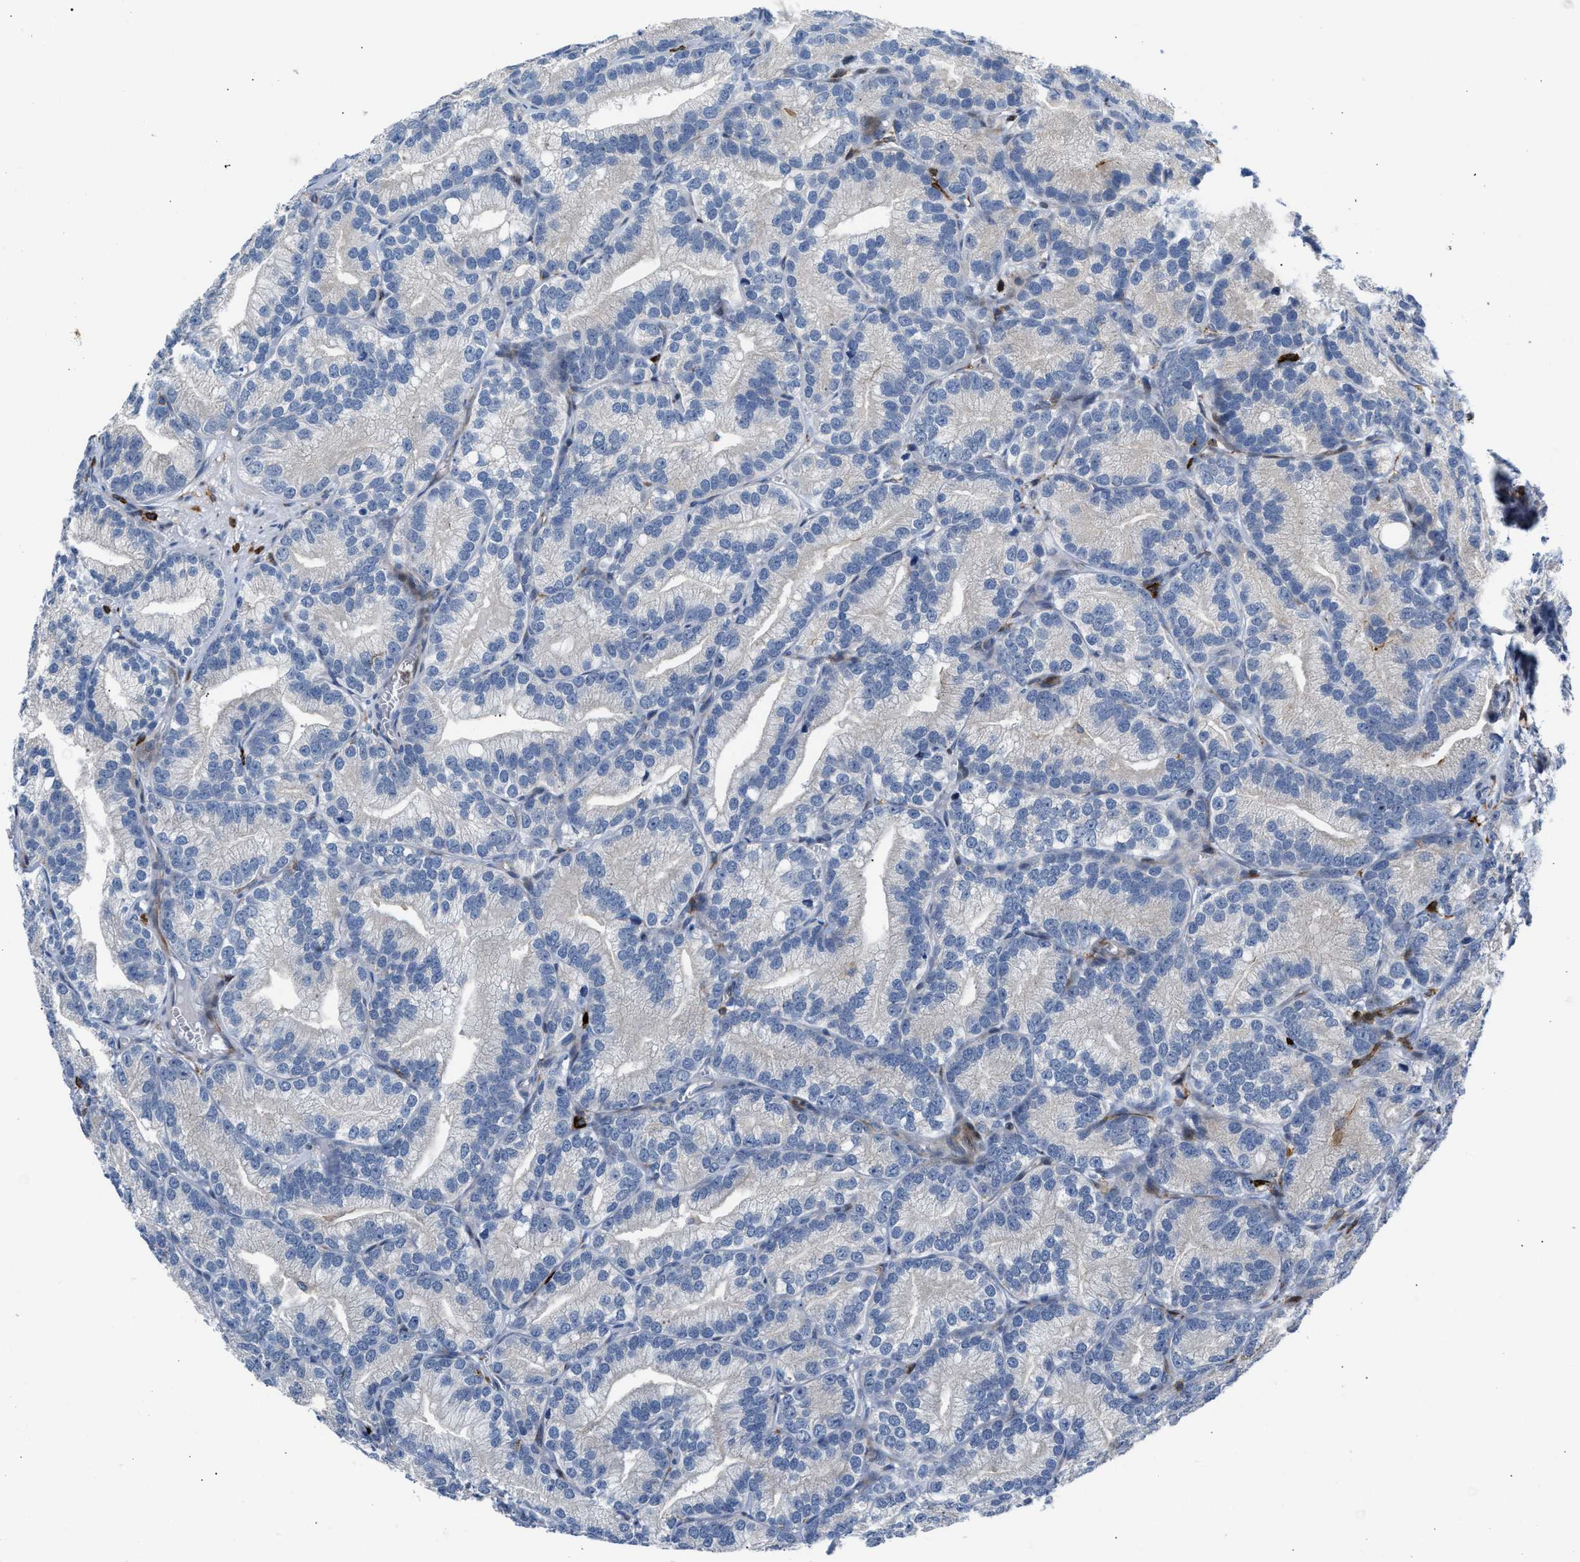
{"staining": {"intensity": "negative", "quantity": "none", "location": "none"}, "tissue": "prostate cancer", "cell_type": "Tumor cells", "image_type": "cancer", "snomed": [{"axis": "morphology", "description": "Adenocarcinoma, Low grade"}, {"axis": "topography", "description": "Prostate"}], "caption": "DAB (3,3'-diaminobenzidine) immunohistochemical staining of prostate cancer exhibits no significant expression in tumor cells.", "gene": "ATP9A", "patient": {"sex": "male", "age": 89}}